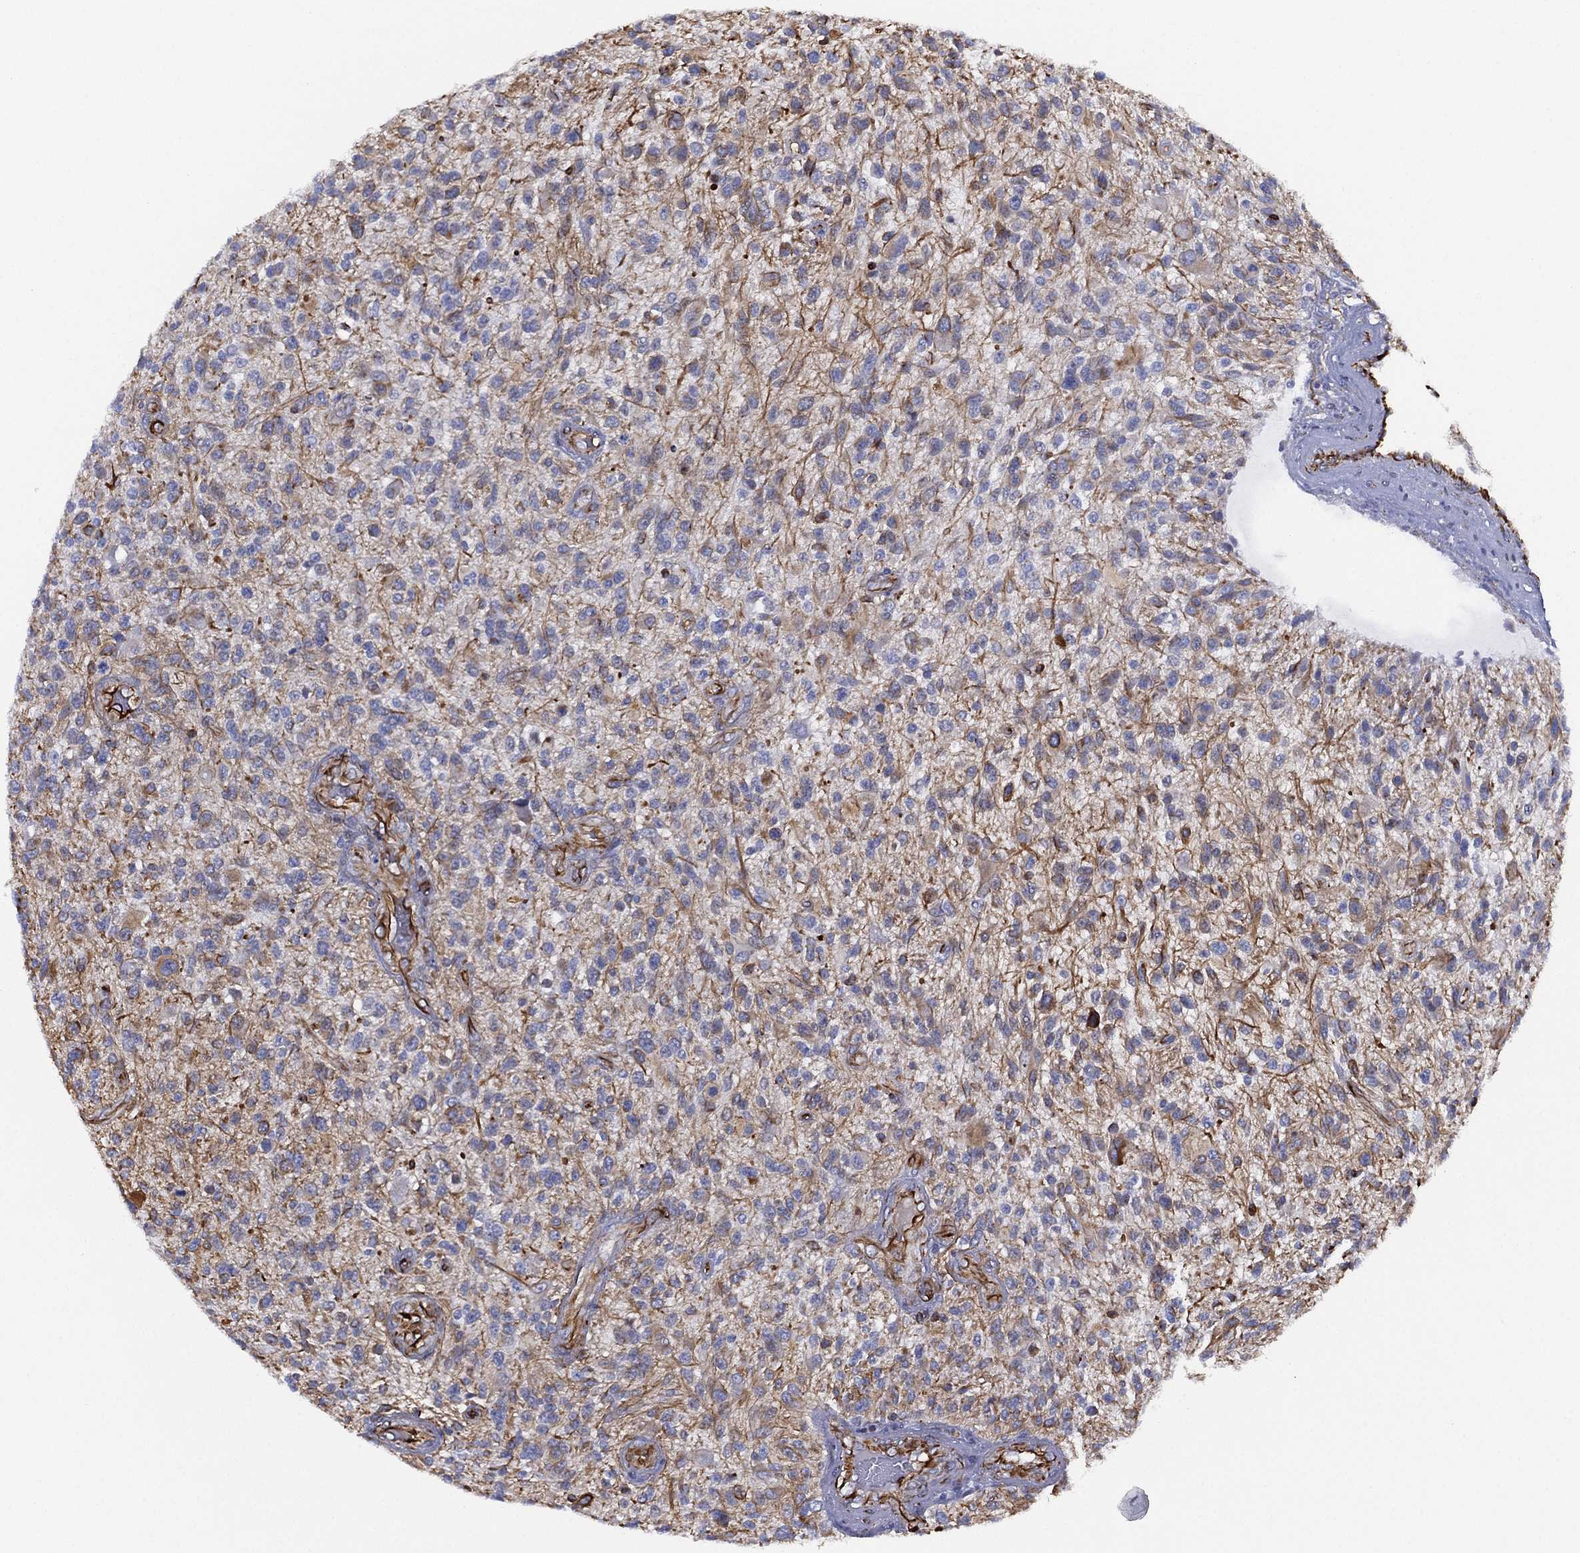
{"staining": {"intensity": "weak", "quantity": "25%-75%", "location": "cytoplasmic/membranous"}, "tissue": "glioma", "cell_type": "Tumor cells", "image_type": "cancer", "snomed": [{"axis": "morphology", "description": "Glioma, malignant, High grade"}, {"axis": "topography", "description": "Brain"}], "caption": "A low amount of weak cytoplasmic/membranous staining is present in approximately 25%-75% of tumor cells in malignant glioma (high-grade) tissue. (DAB (3,3'-diaminobenzidine) = brown stain, brightfield microscopy at high magnification).", "gene": "MAS1", "patient": {"sex": "male", "age": 47}}